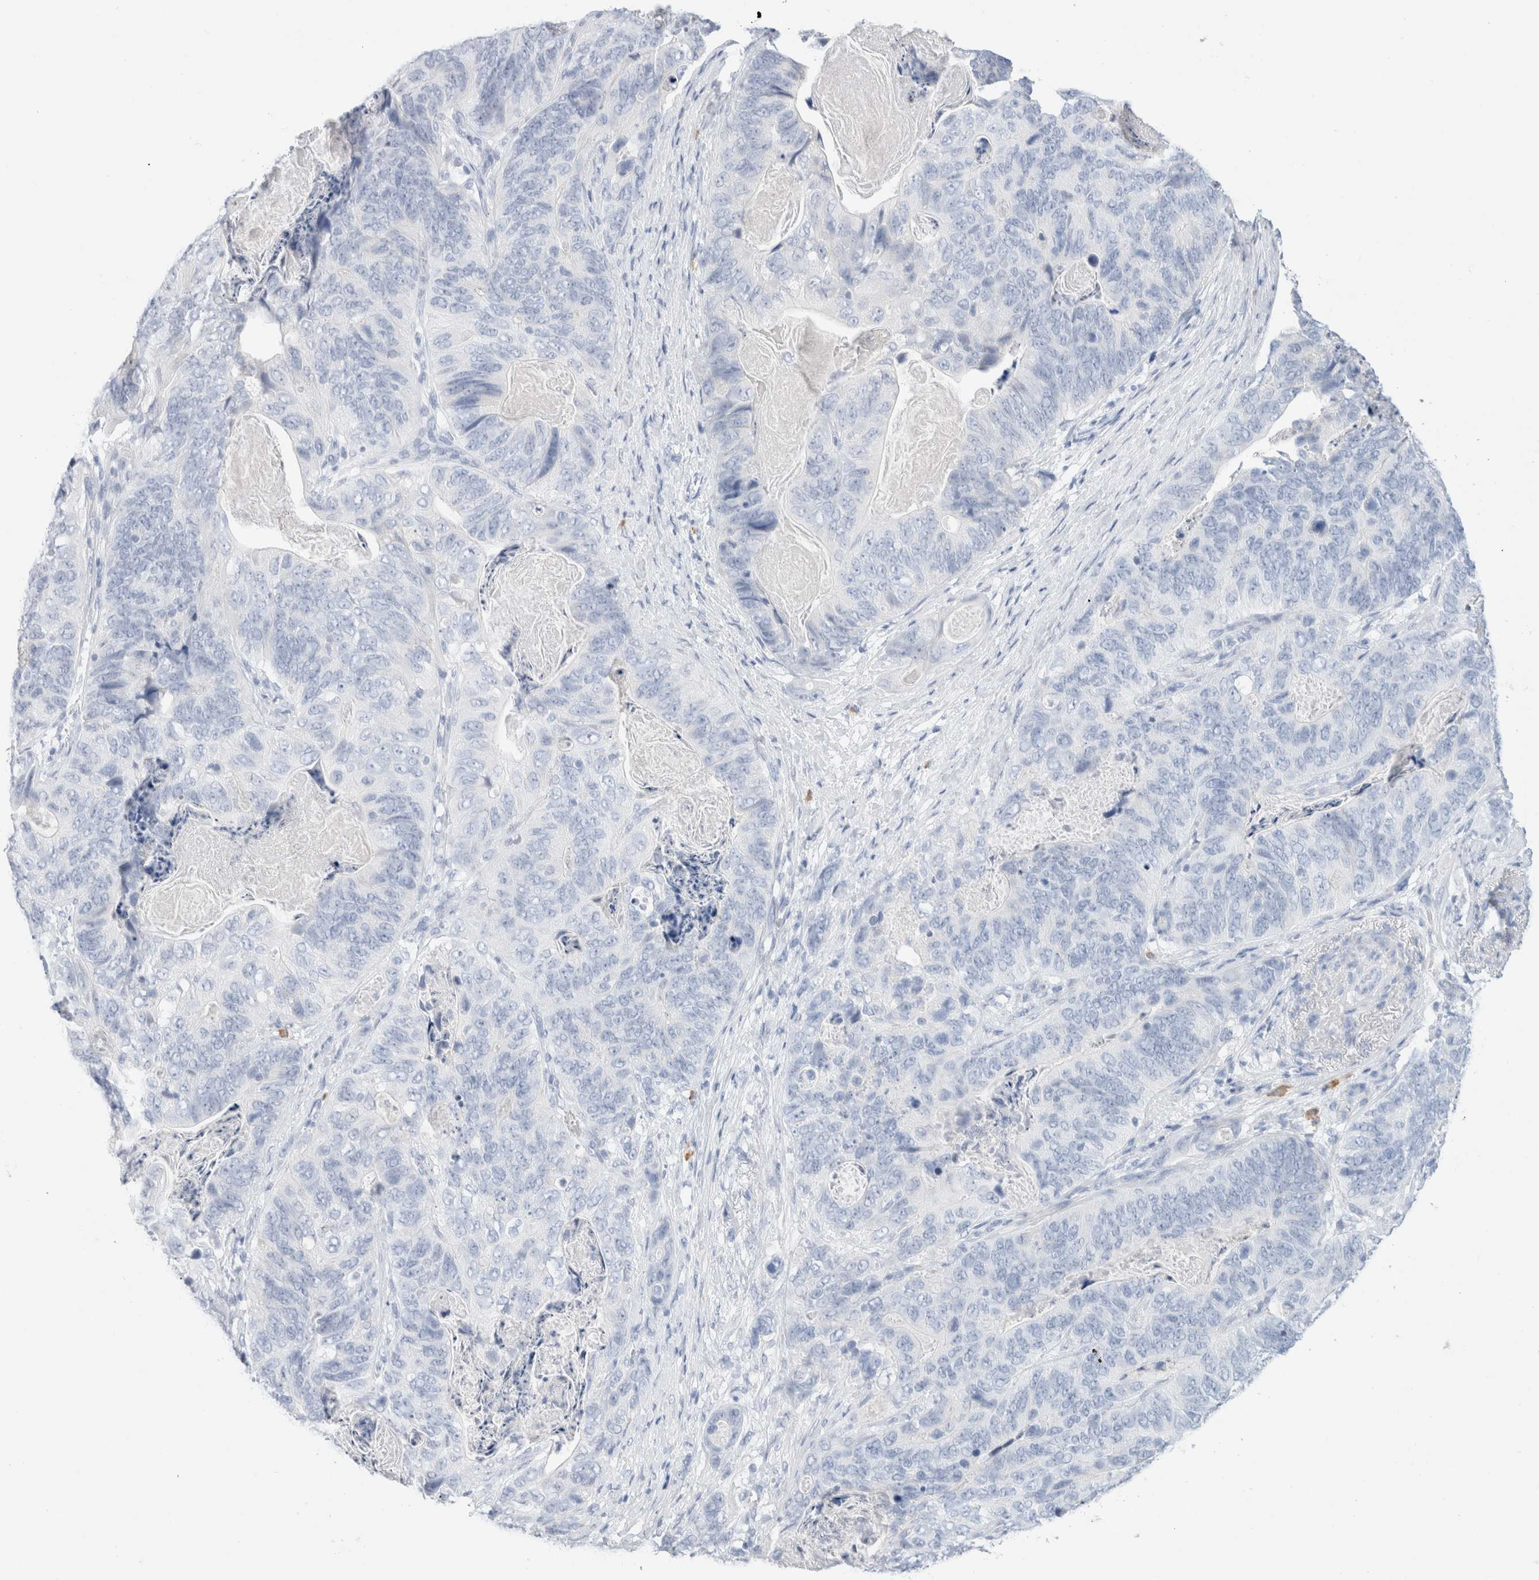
{"staining": {"intensity": "negative", "quantity": "none", "location": "none"}, "tissue": "stomach cancer", "cell_type": "Tumor cells", "image_type": "cancer", "snomed": [{"axis": "morphology", "description": "Normal tissue, NOS"}, {"axis": "morphology", "description": "Adenocarcinoma, NOS"}, {"axis": "topography", "description": "Stomach"}], "caption": "The photomicrograph exhibits no significant expression in tumor cells of stomach cancer (adenocarcinoma).", "gene": "ARG1", "patient": {"sex": "female", "age": 89}}